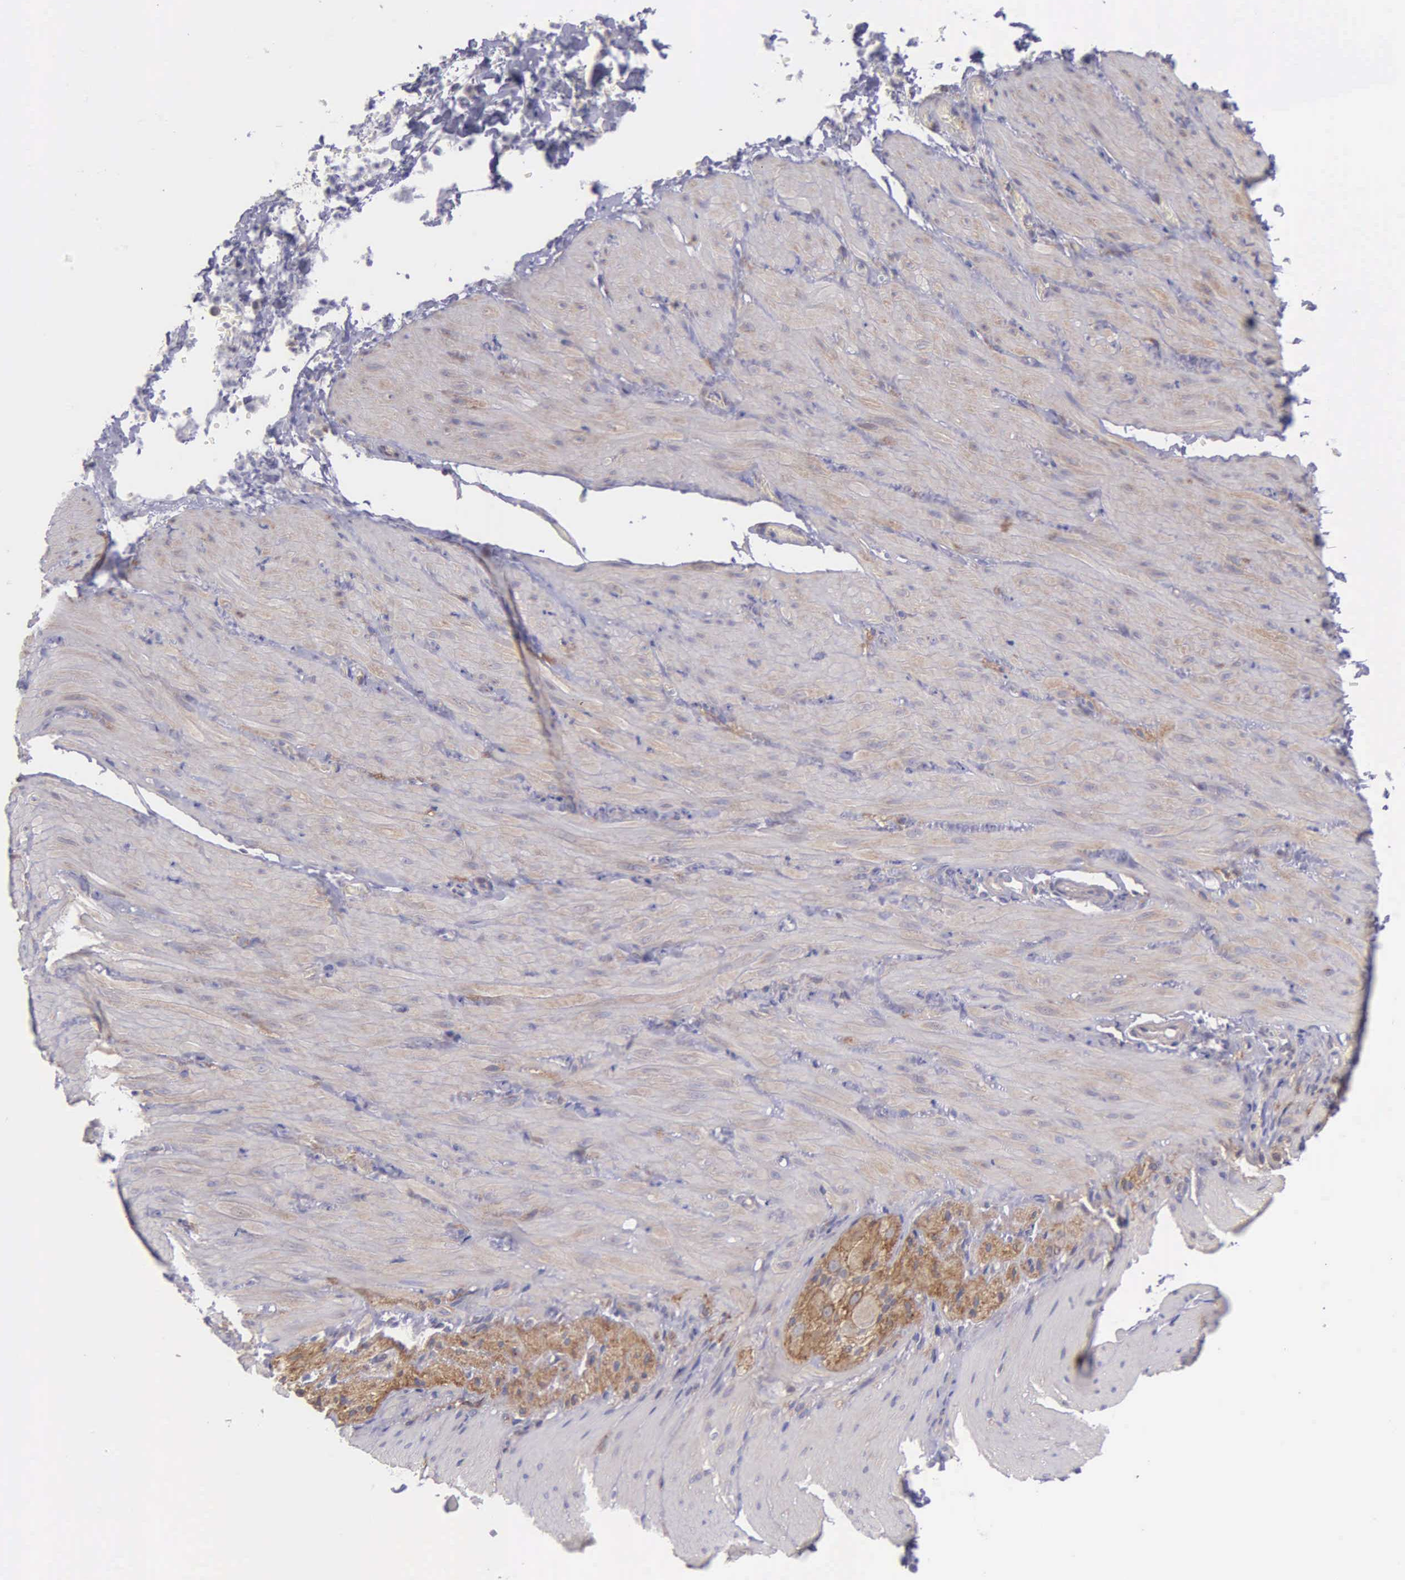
{"staining": {"intensity": "negative", "quantity": "none", "location": "none"}, "tissue": "smooth muscle", "cell_type": "Smooth muscle cells", "image_type": "normal", "snomed": [{"axis": "morphology", "description": "Normal tissue, NOS"}, {"axis": "topography", "description": "Duodenum"}], "caption": "Smooth muscle cells show no significant protein expression in normal smooth muscle.", "gene": "MICAL3", "patient": {"sex": "male", "age": 63}}